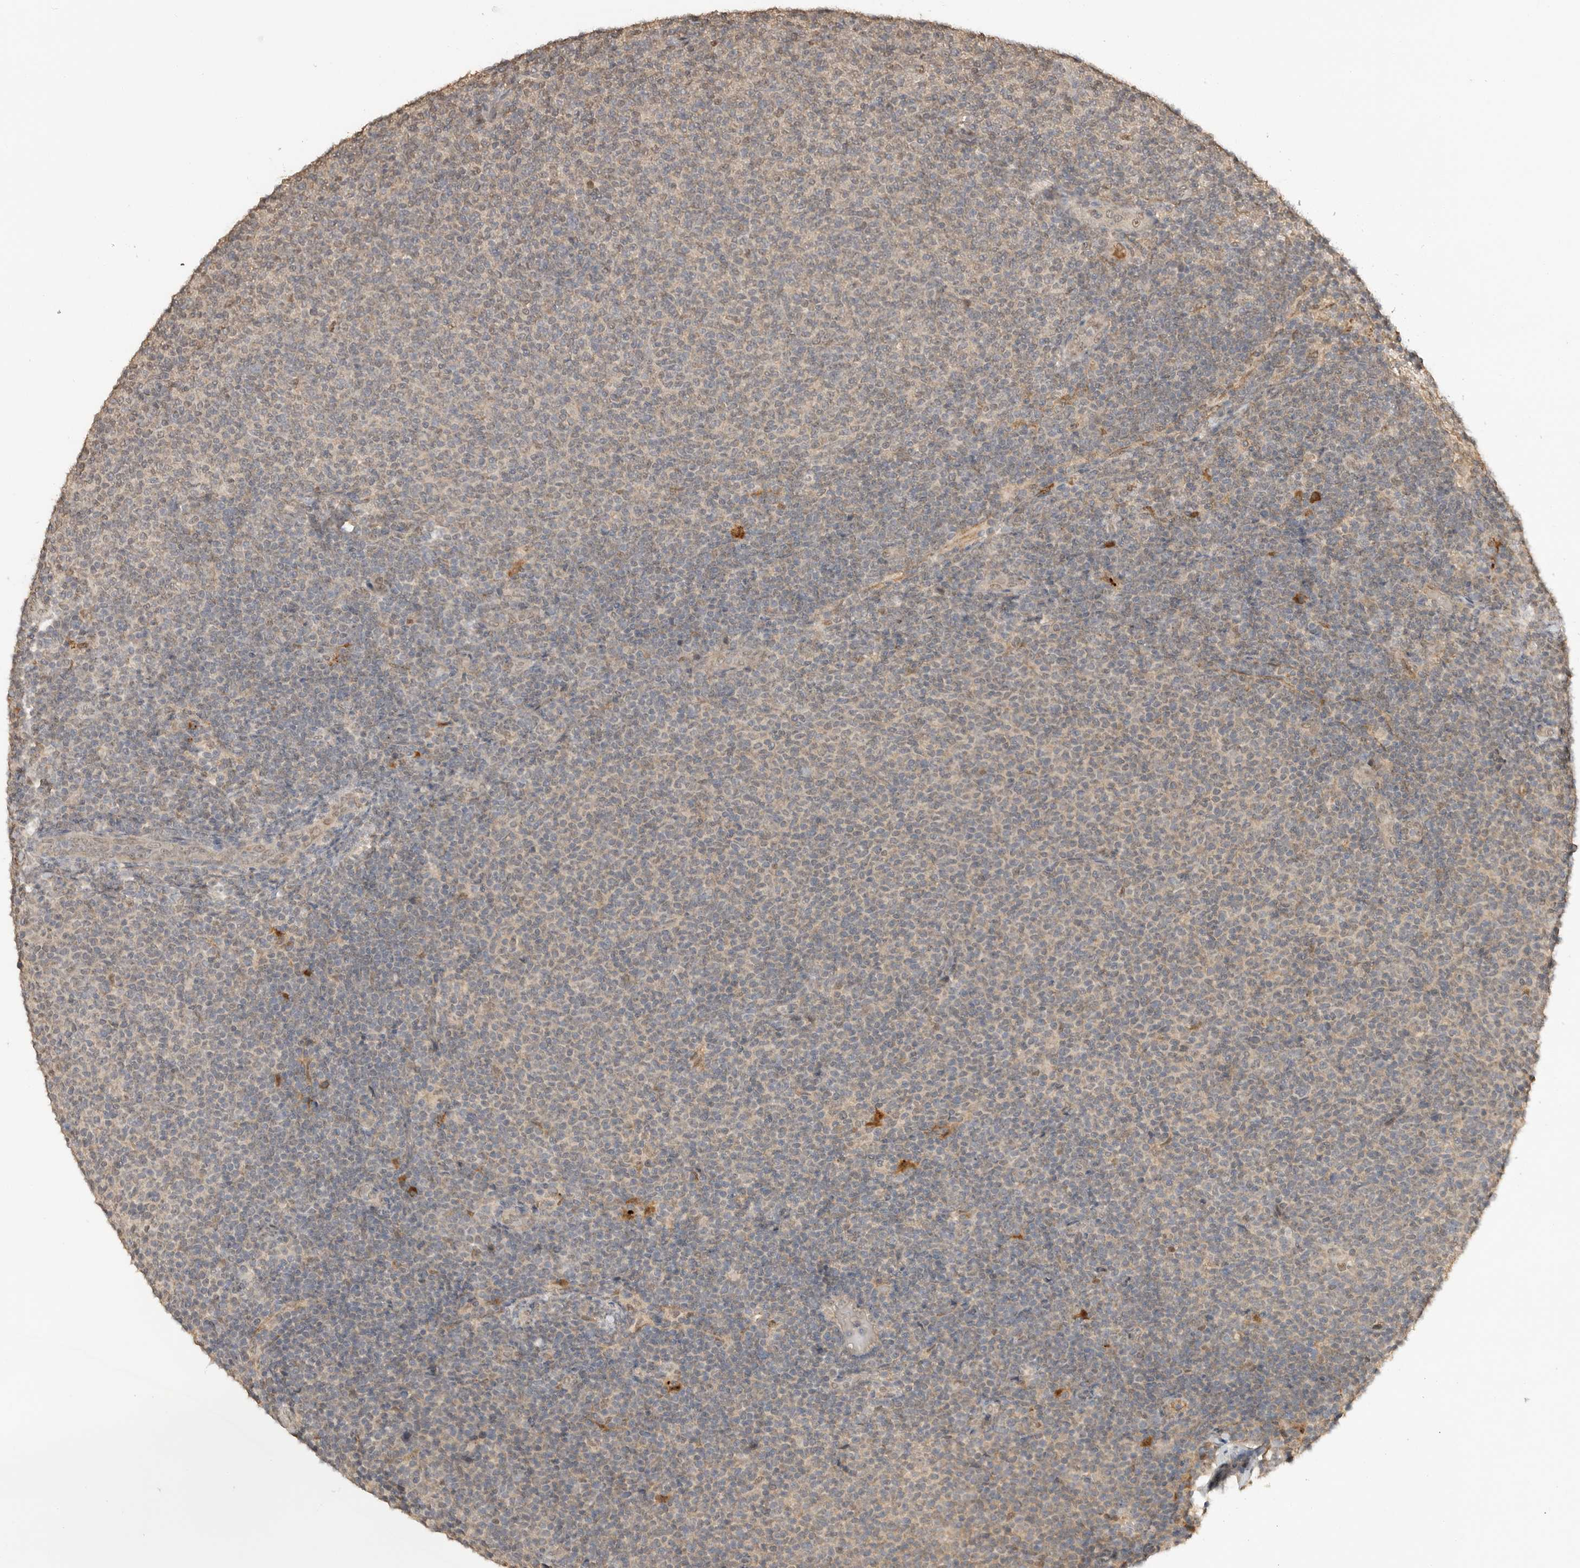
{"staining": {"intensity": "weak", "quantity": "<25%", "location": "cytoplasmic/membranous,nuclear"}, "tissue": "lymphoma", "cell_type": "Tumor cells", "image_type": "cancer", "snomed": [{"axis": "morphology", "description": "Malignant lymphoma, non-Hodgkin's type, Low grade"}, {"axis": "topography", "description": "Lymph node"}], "caption": "The micrograph reveals no staining of tumor cells in malignant lymphoma, non-Hodgkin's type (low-grade).", "gene": "ASPSCR1", "patient": {"sex": "male", "age": 66}}